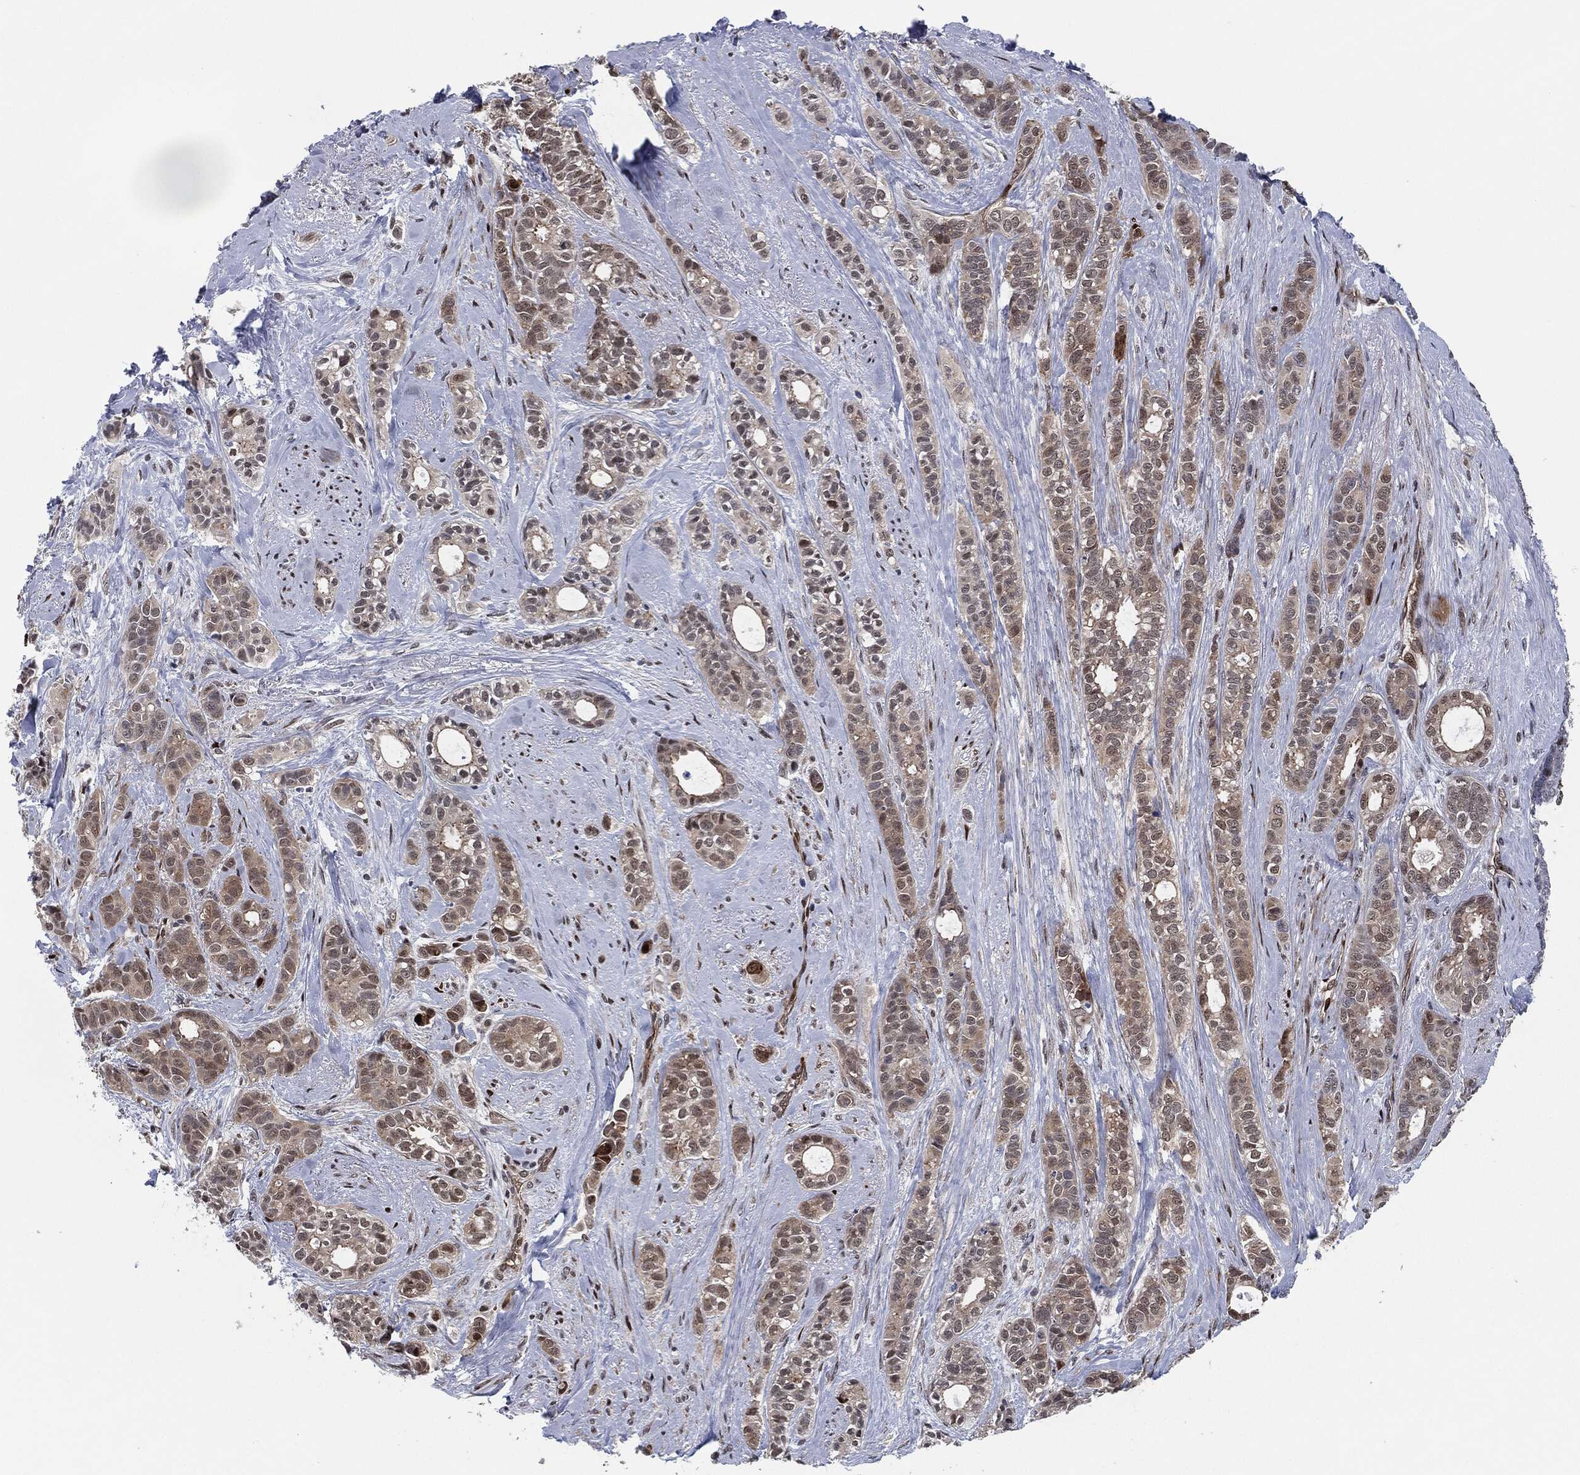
{"staining": {"intensity": "weak", "quantity": "25%-75%", "location": "cytoplasmic/membranous"}, "tissue": "breast cancer", "cell_type": "Tumor cells", "image_type": "cancer", "snomed": [{"axis": "morphology", "description": "Duct carcinoma"}, {"axis": "topography", "description": "Breast"}], "caption": "This is a histology image of IHC staining of invasive ductal carcinoma (breast), which shows weak staining in the cytoplasmic/membranous of tumor cells.", "gene": "AKT2", "patient": {"sex": "female", "age": 71}}